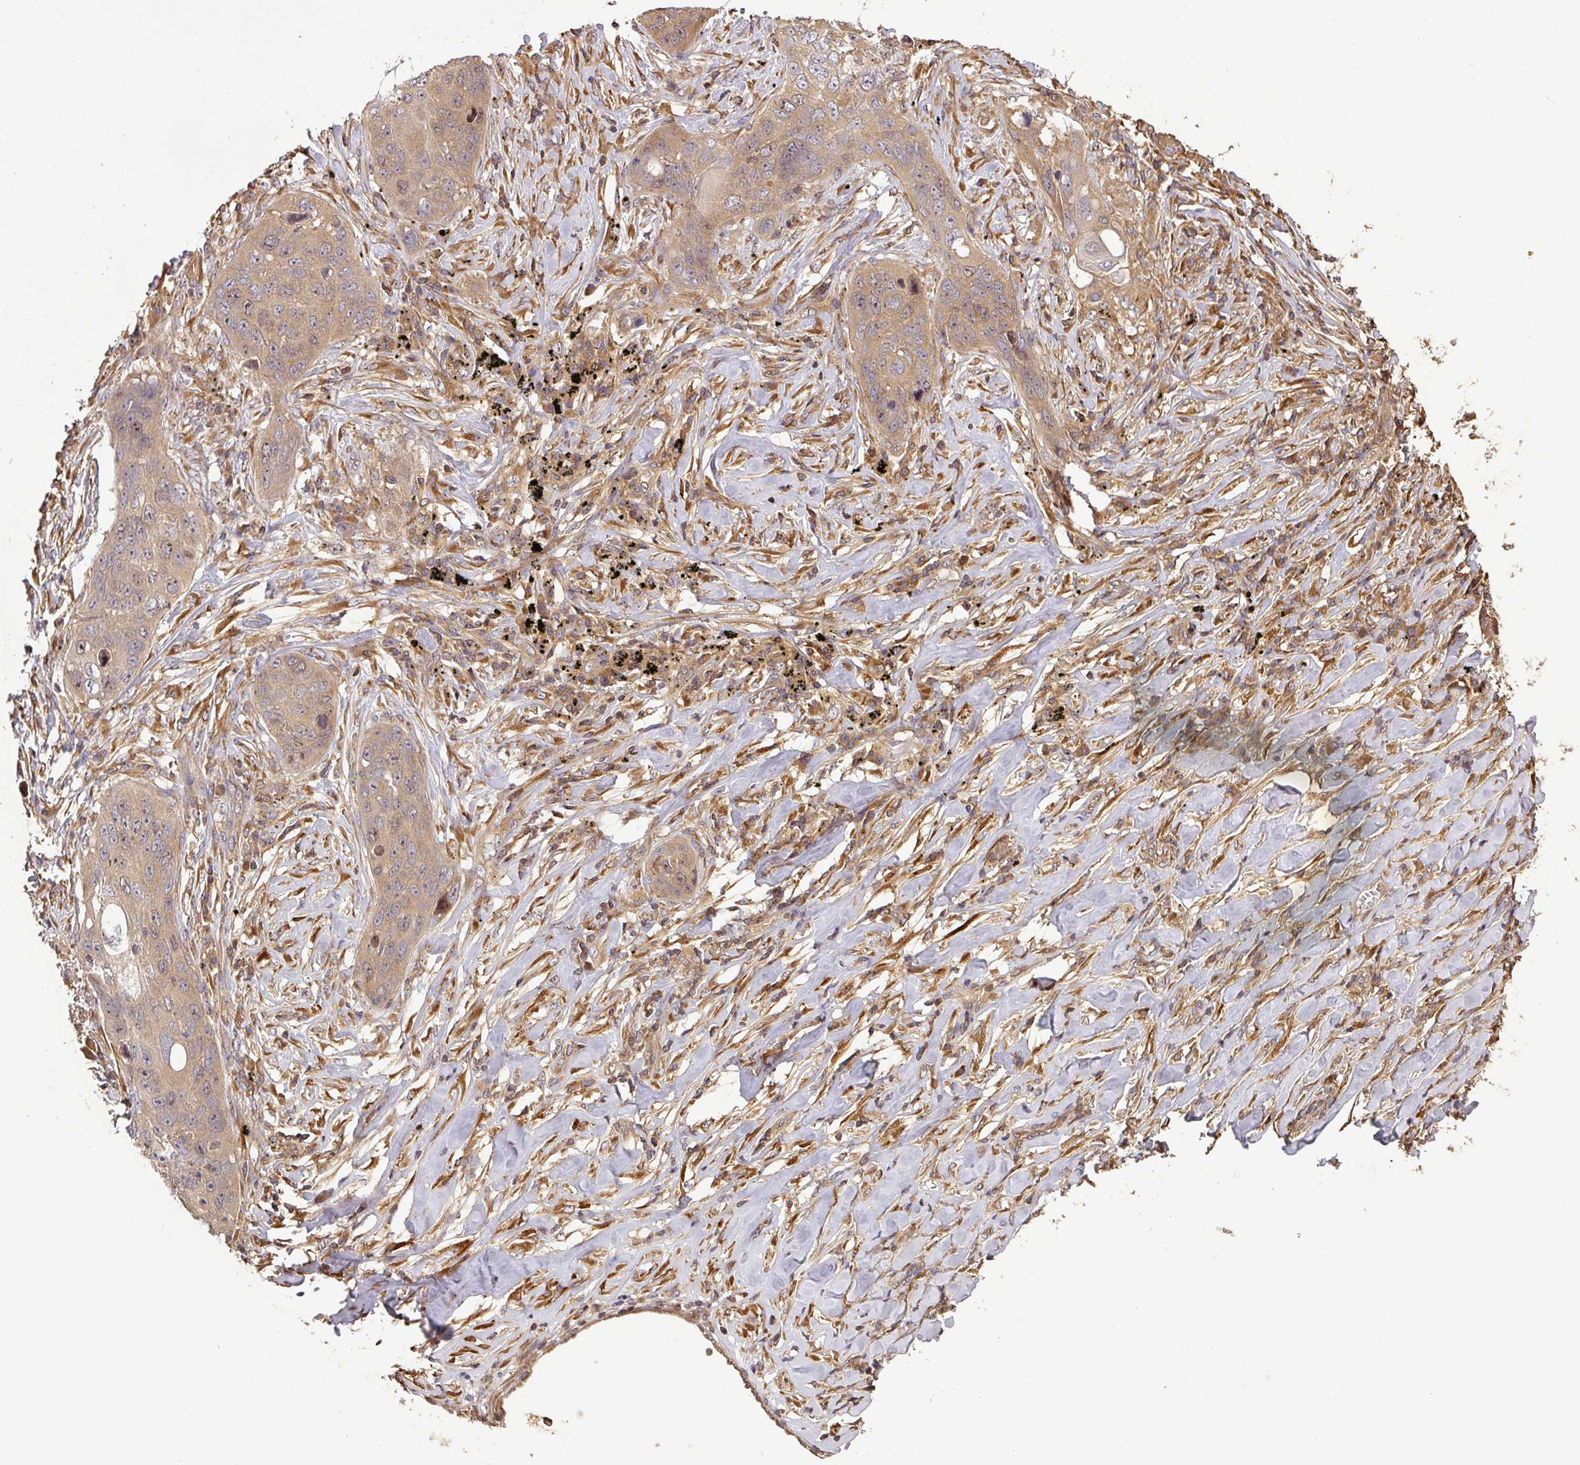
{"staining": {"intensity": "moderate", "quantity": ">75%", "location": "cytoplasmic/membranous,nuclear"}, "tissue": "lung cancer", "cell_type": "Tumor cells", "image_type": "cancer", "snomed": [{"axis": "morphology", "description": "Squamous cell carcinoma, NOS"}, {"axis": "topography", "description": "Lung"}], "caption": "Approximately >75% of tumor cells in human lung squamous cell carcinoma display moderate cytoplasmic/membranous and nuclear protein expression as visualized by brown immunohistochemical staining.", "gene": "VENTX", "patient": {"sex": "female", "age": 63}}